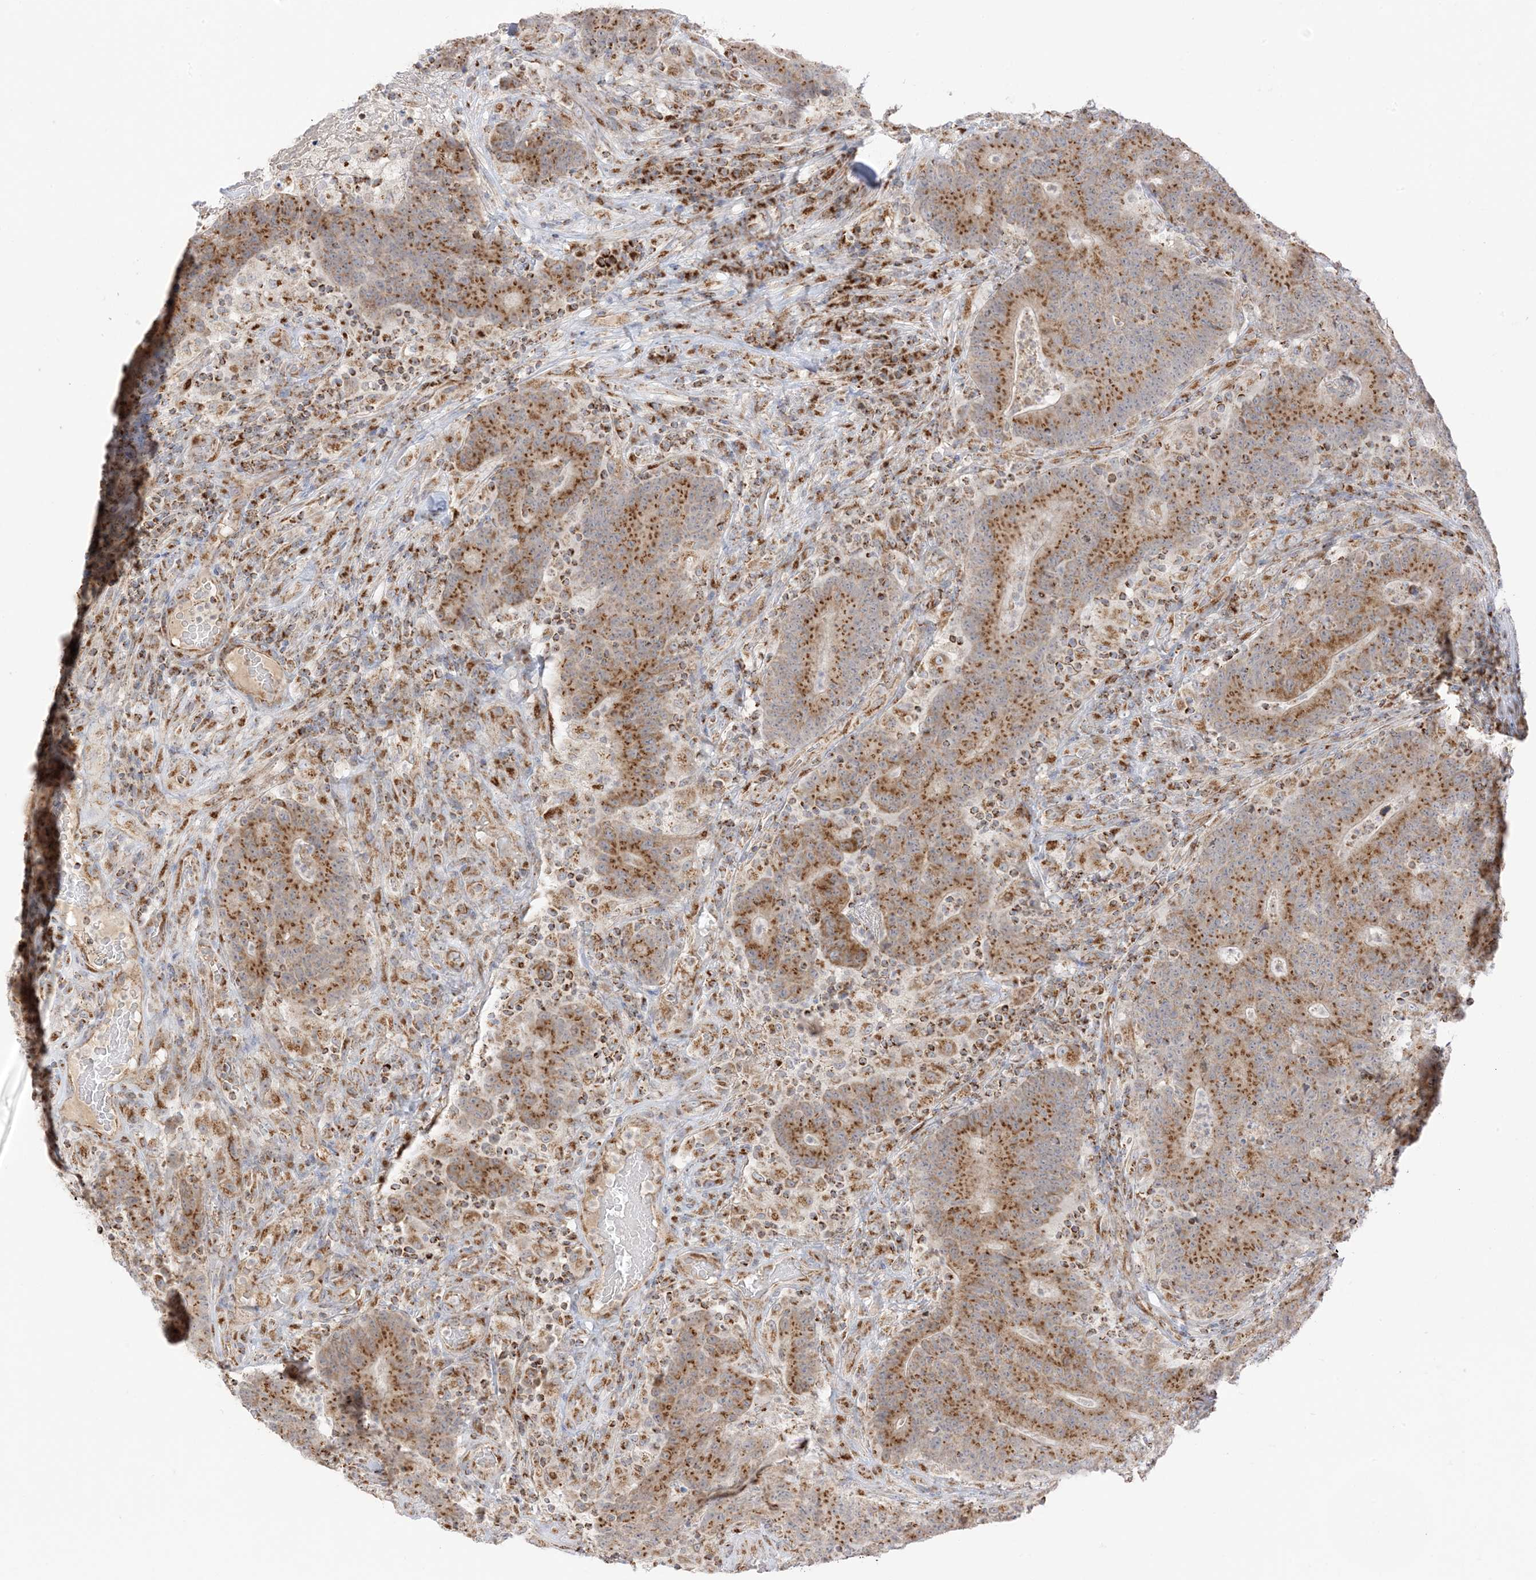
{"staining": {"intensity": "strong", "quantity": ">75%", "location": "cytoplasmic/membranous"}, "tissue": "colorectal cancer", "cell_type": "Tumor cells", "image_type": "cancer", "snomed": [{"axis": "morphology", "description": "Normal tissue, NOS"}, {"axis": "morphology", "description": "Adenocarcinoma, NOS"}, {"axis": "topography", "description": "Colon"}], "caption": "This micrograph demonstrates immunohistochemistry staining of human adenocarcinoma (colorectal), with high strong cytoplasmic/membranous positivity in about >75% of tumor cells.", "gene": "SLC25A12", "patient": {"sex": "female", "age": 75}}